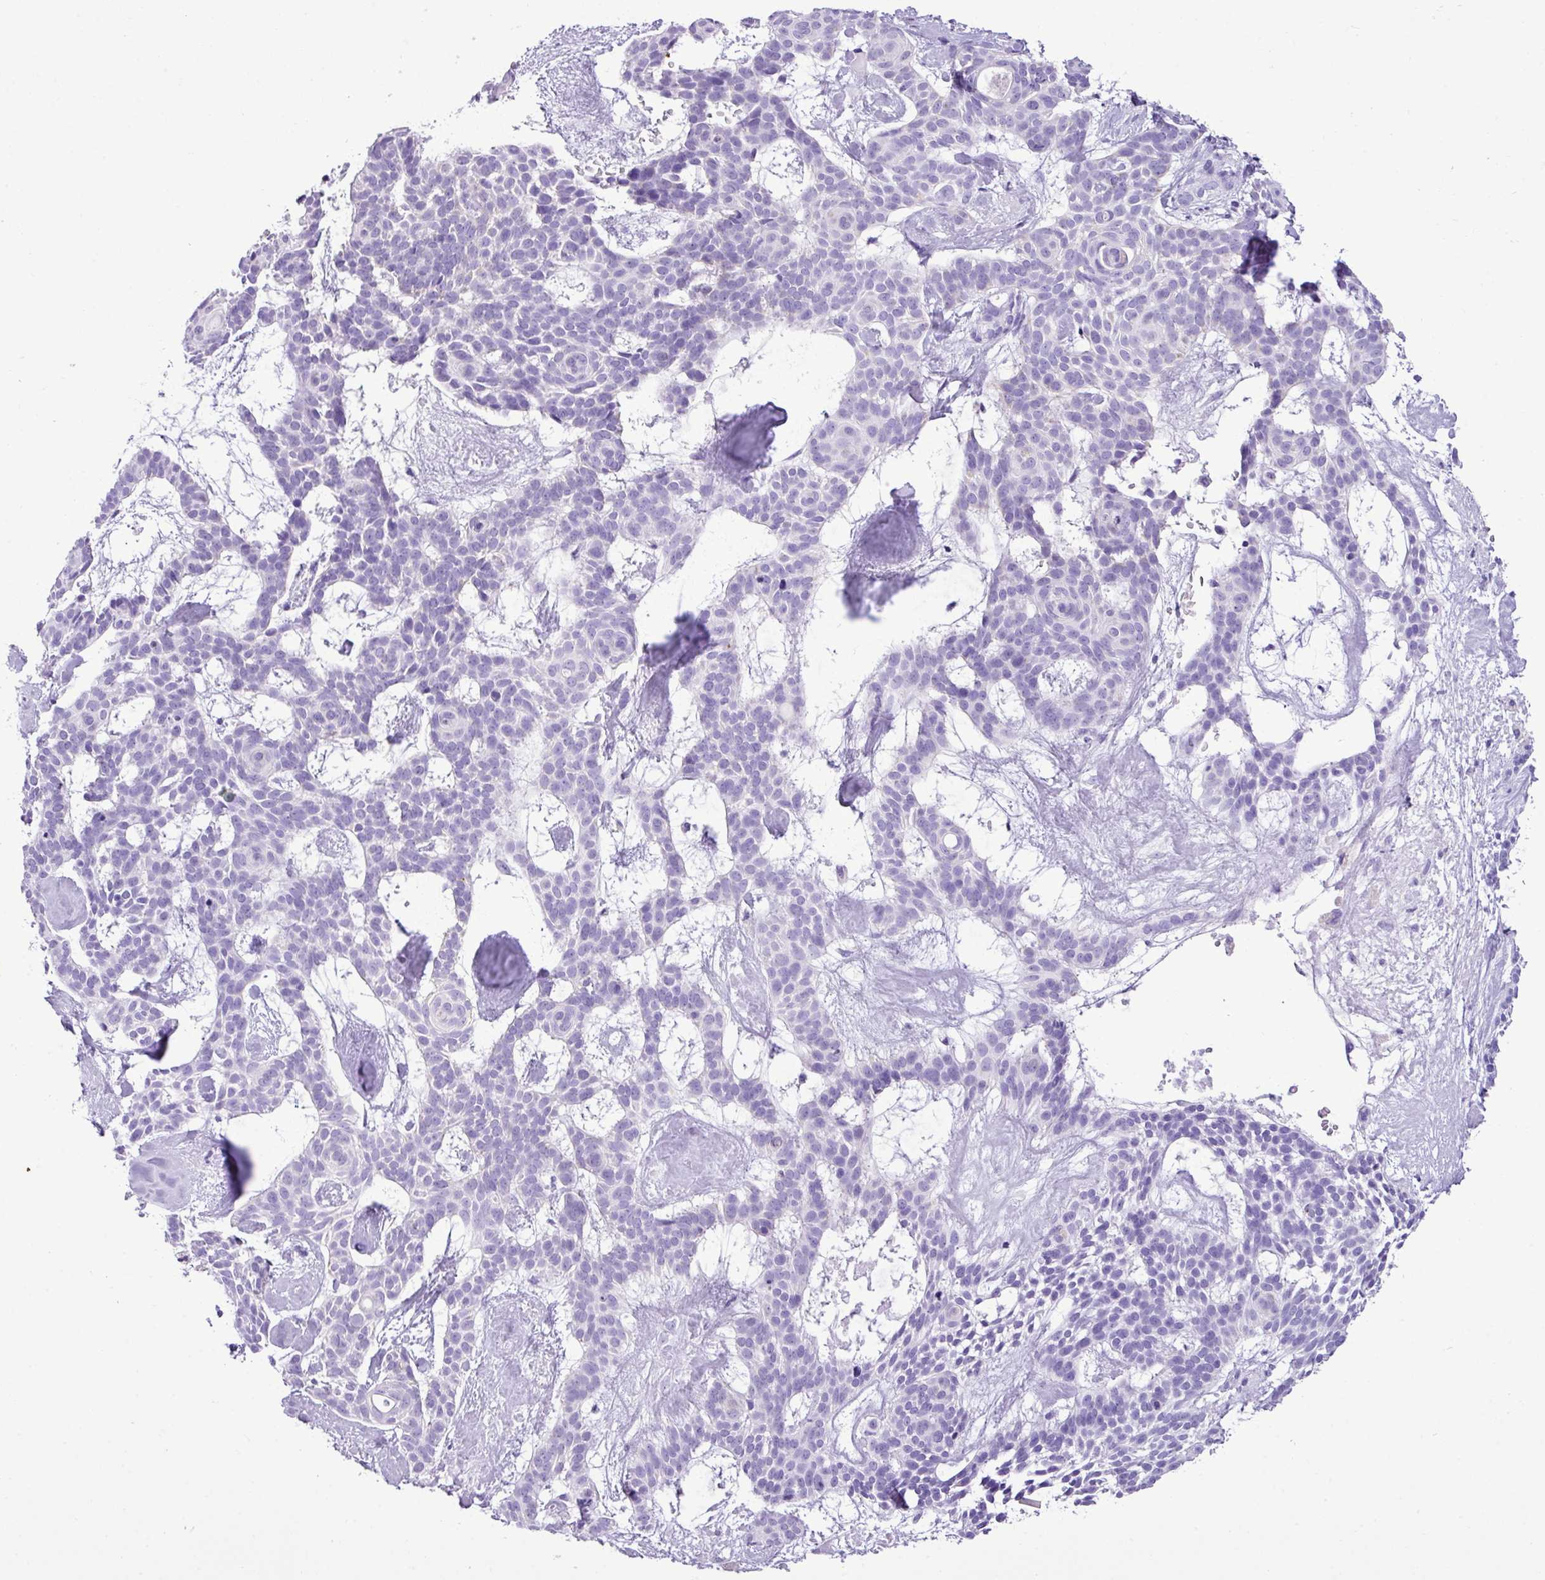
{"staining": {"intensity": "negative", "quantity": "none", "location": "none"}, "tissue": "skin cancer", "cell_type": "Tumor cells", "image_type": "cancer", "snomed": [{"axis": "morphology", "description": "Basal cell carcinoma"}, {"axis": "topography", "description": "Skin"}], "caption": "This is an IHC photomicrograph of basal cell carcinoma (skin). There is no positivity in tumor cells.", "gene": "ZSCAN5A", "patient": {"sex": "male", "age": 61}}